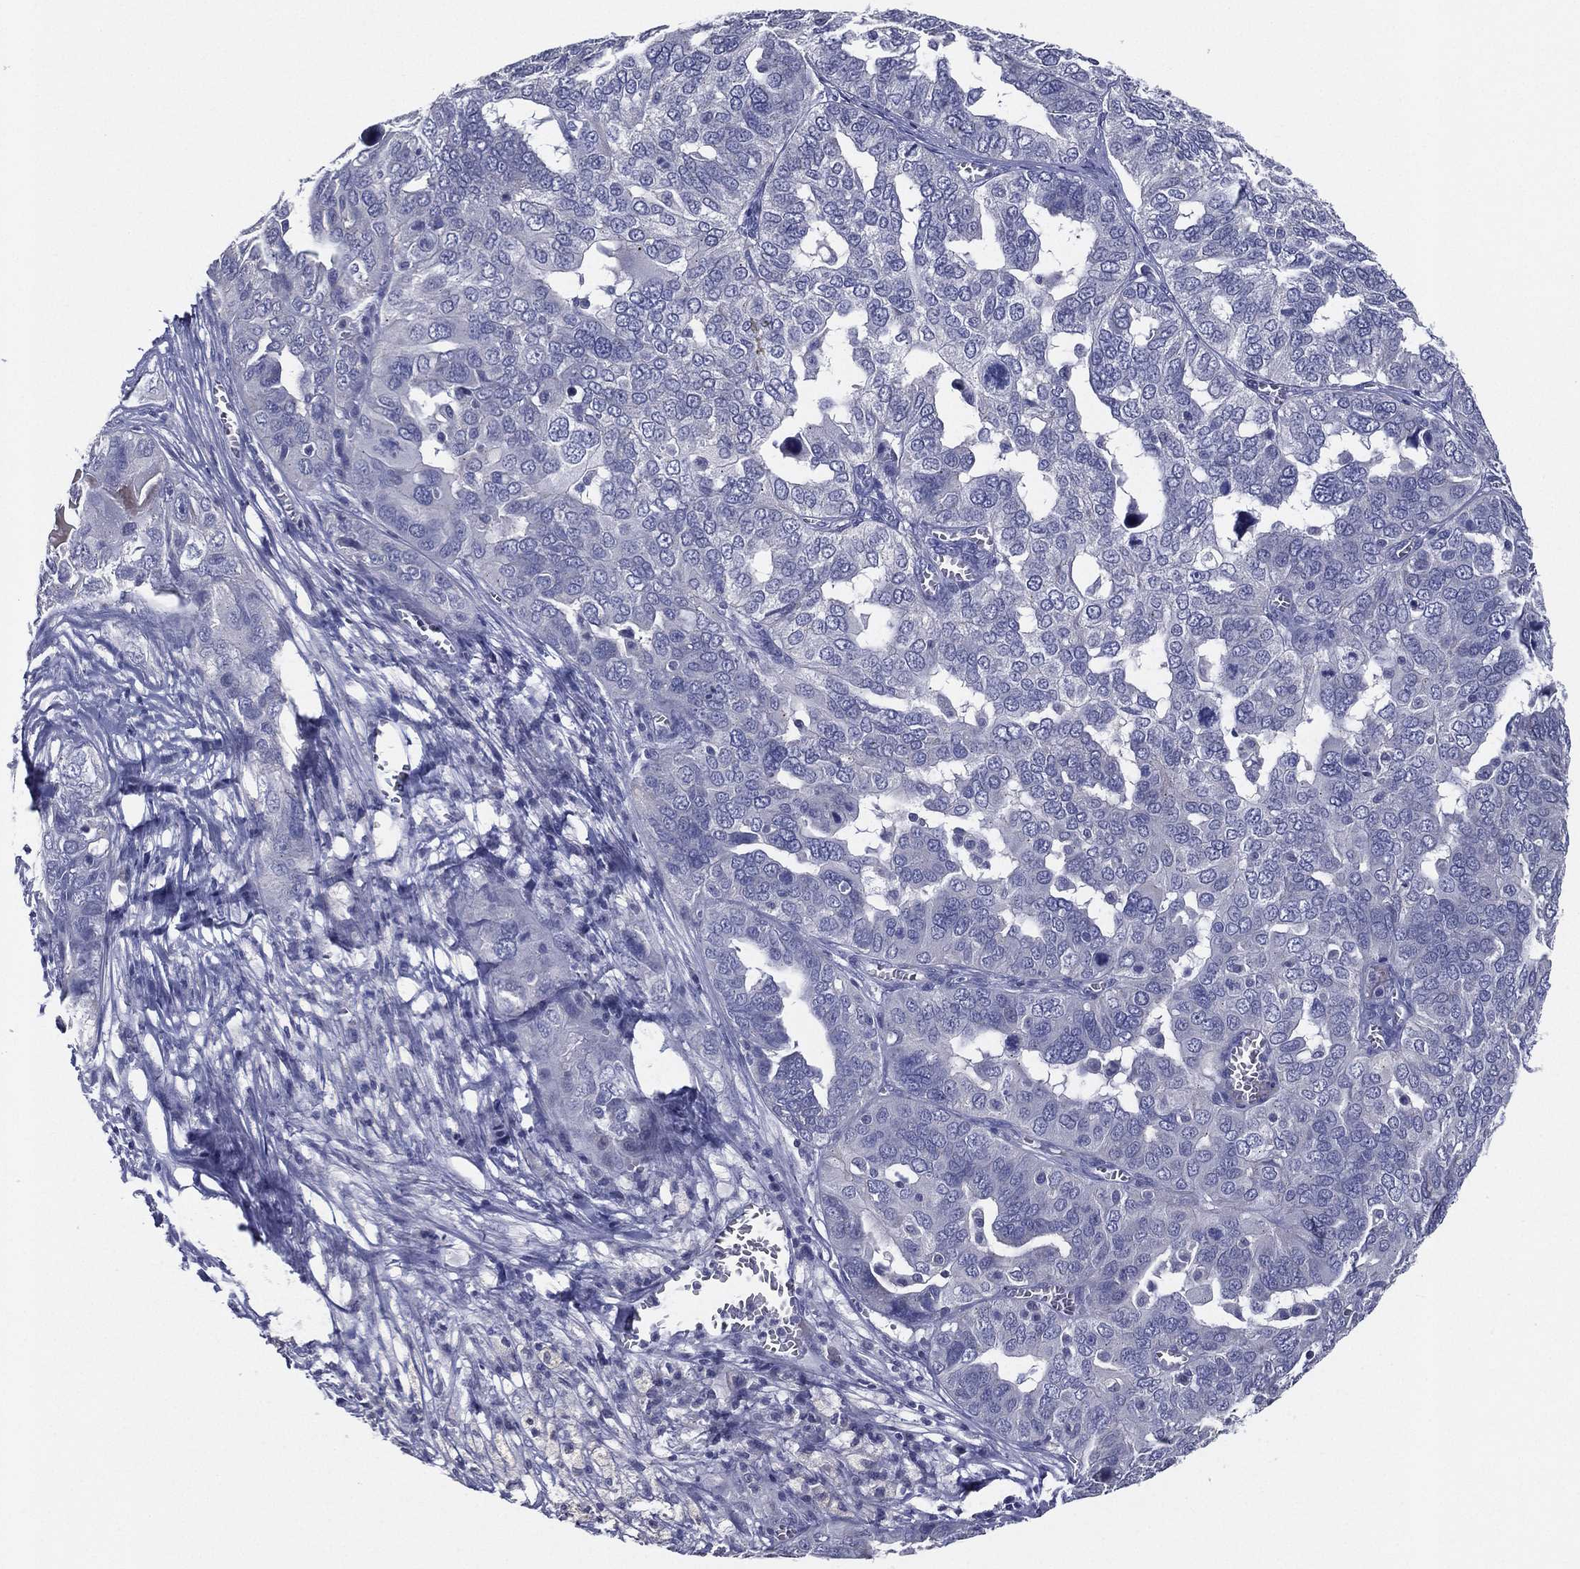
{"staining": {"intensity": "negative", "quantity": "none", "location": "none"}, "tissue": "ovarian cancer", "cell_type": "Tumor cells", "image_type": "cancer", "snomed": [{"axis": "morphology", "description": "Carcinoma, endometroid"}, {"axis": "topography", "description": "Soft tissue"}, {"axis": "topography", "description": "Ovary"}], "caption": "Endometroid carcinoma (ovarian) stained for a protein using IHC exhibits no expression tumor cells.", "gene": "SLC13A4", "patient": {"sex": "female", "age": 52}}